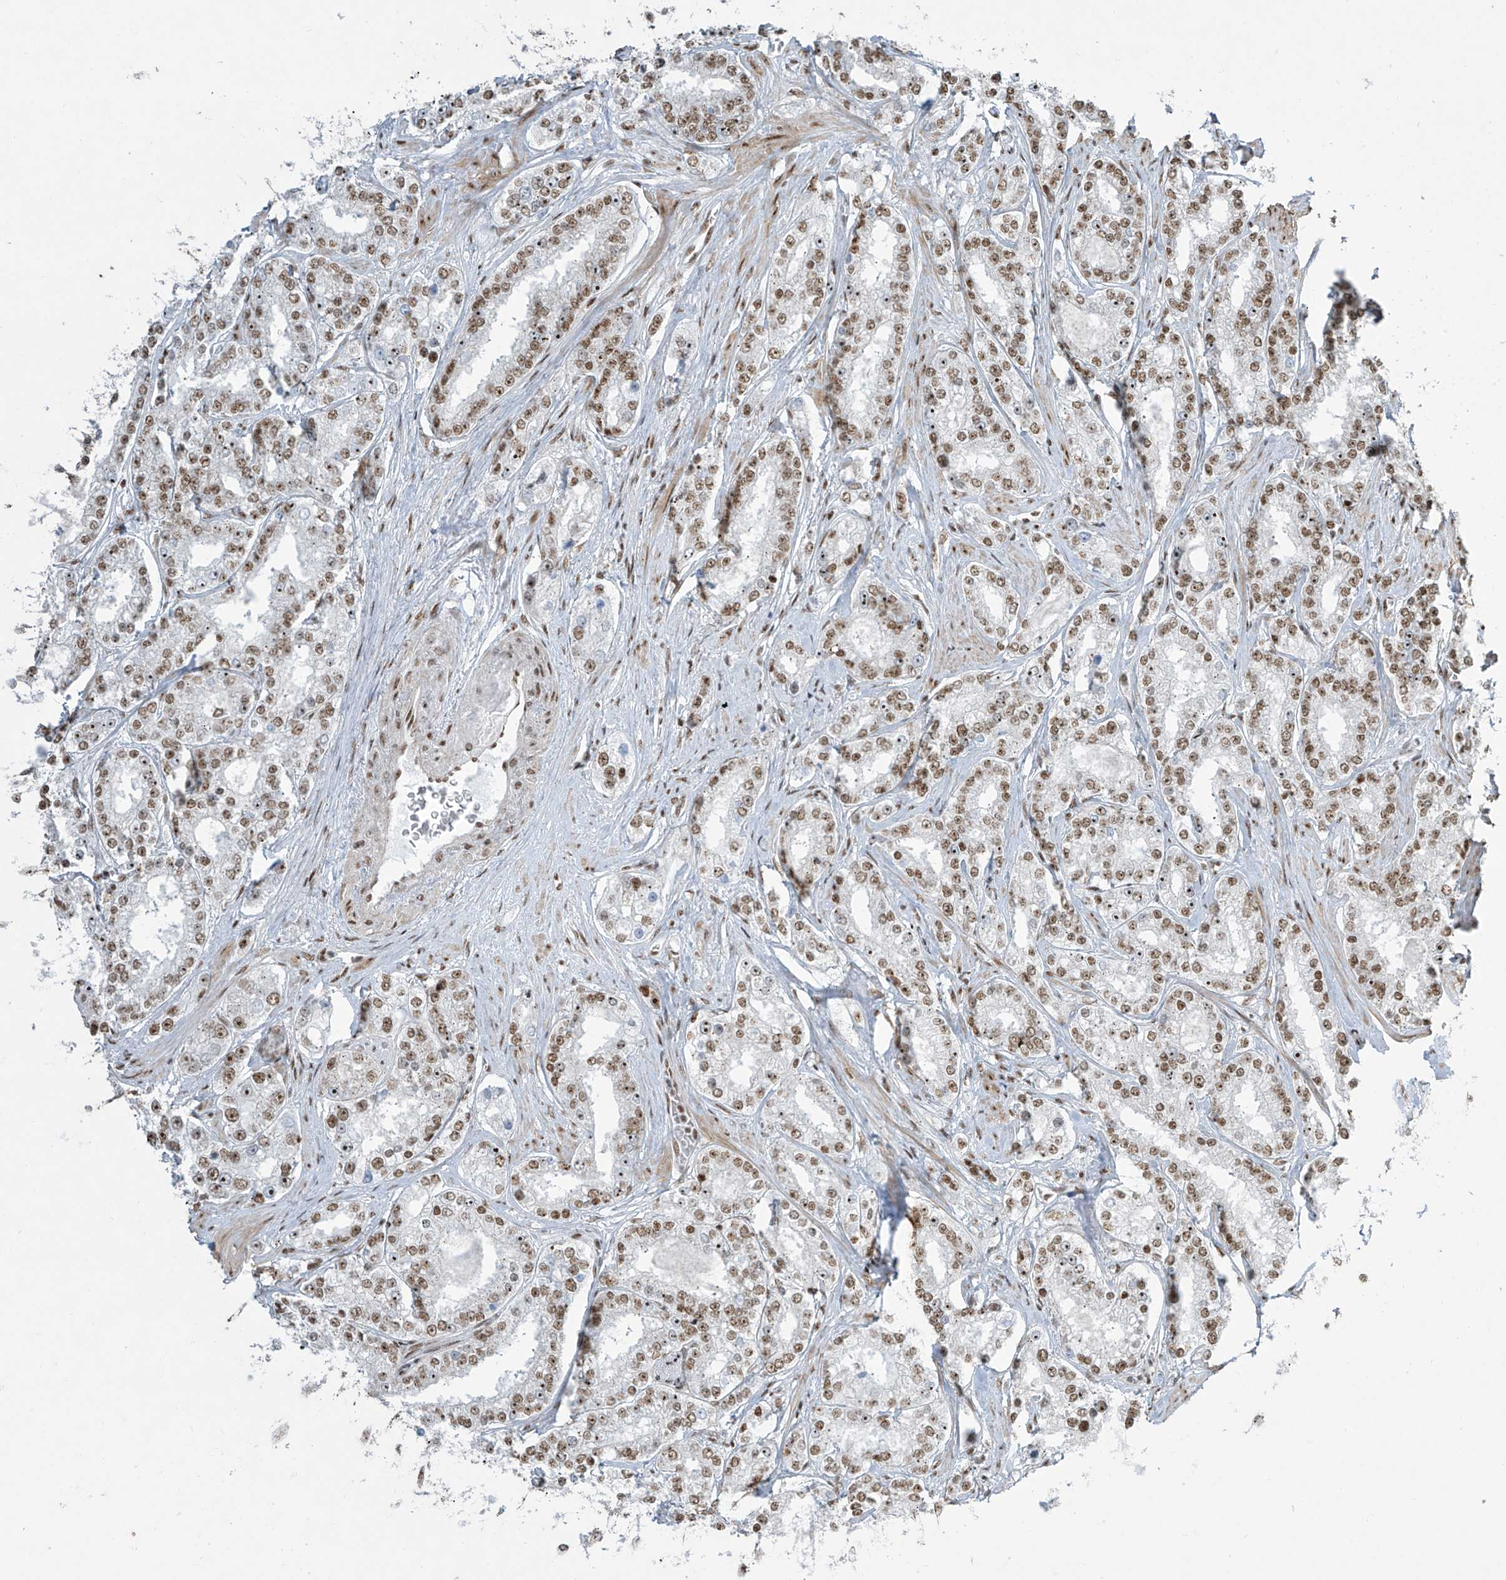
{"staining": {"intensity": "moderate", "quantity": ">75%", "location": "nuclear"}, "tissue": "prostate cancer", "cell_type": "Tumor cells", "image_type": "cancer", "snomed": [{"axis": "morphology", "description": "Normal tissue, NOS"}, {"axis": "morphology", "description": "Adenocarcinoma, High grade"}, {"axis": "topography", "description": "Prostate"}], "caption": "DAB immunohistochemical staining of human prostate cancer reveals moderate nuclear protein staining in approximately >75% of tumor cells.", "gene": "MS4A6A", "patient": {"sex": "male", "age": 83}}